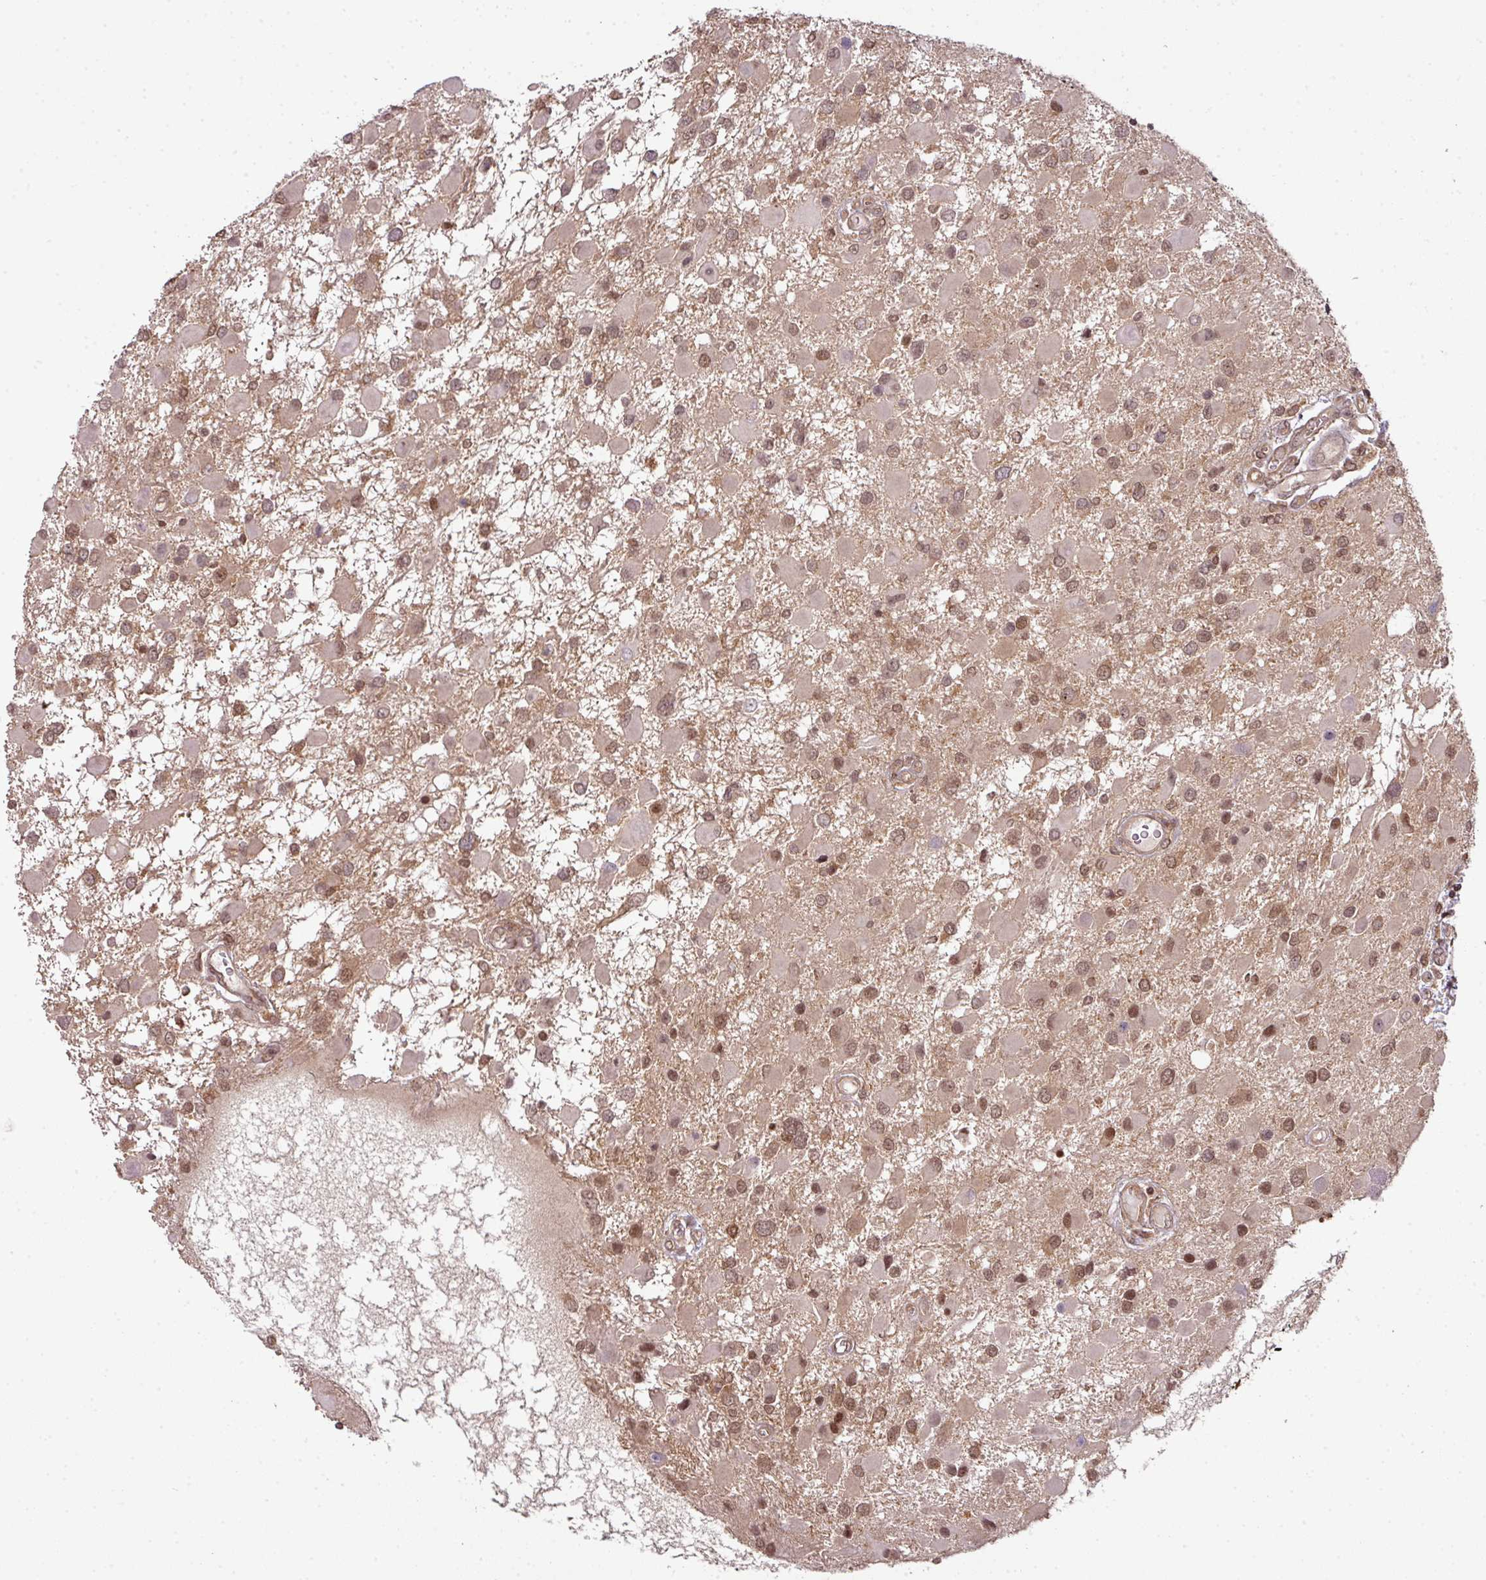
{"staining": {"intensity": "moderate", "quantity": ">75%", "location": "cytoplasmic/membranous,nuclear"}, "tissue": "glioma", "cell_type": "Tumor cells", "image_type": "cancer", "snomed": [{"axis": "morphology", "description": "Glioma, malignant, High grade"}, {"axis": "topography", "description": "Brain"}], "caption": "High-power microscopy captured an immunohistochemistry (IHC) micrograph of malignant high-grade glioma, revealing moderate cytoplasmic/membranous and nuclear staining in approximately >75% of tumor cells.", "gene": "ANKRD18A", "patient": {"sex": "male", "age": 53}}